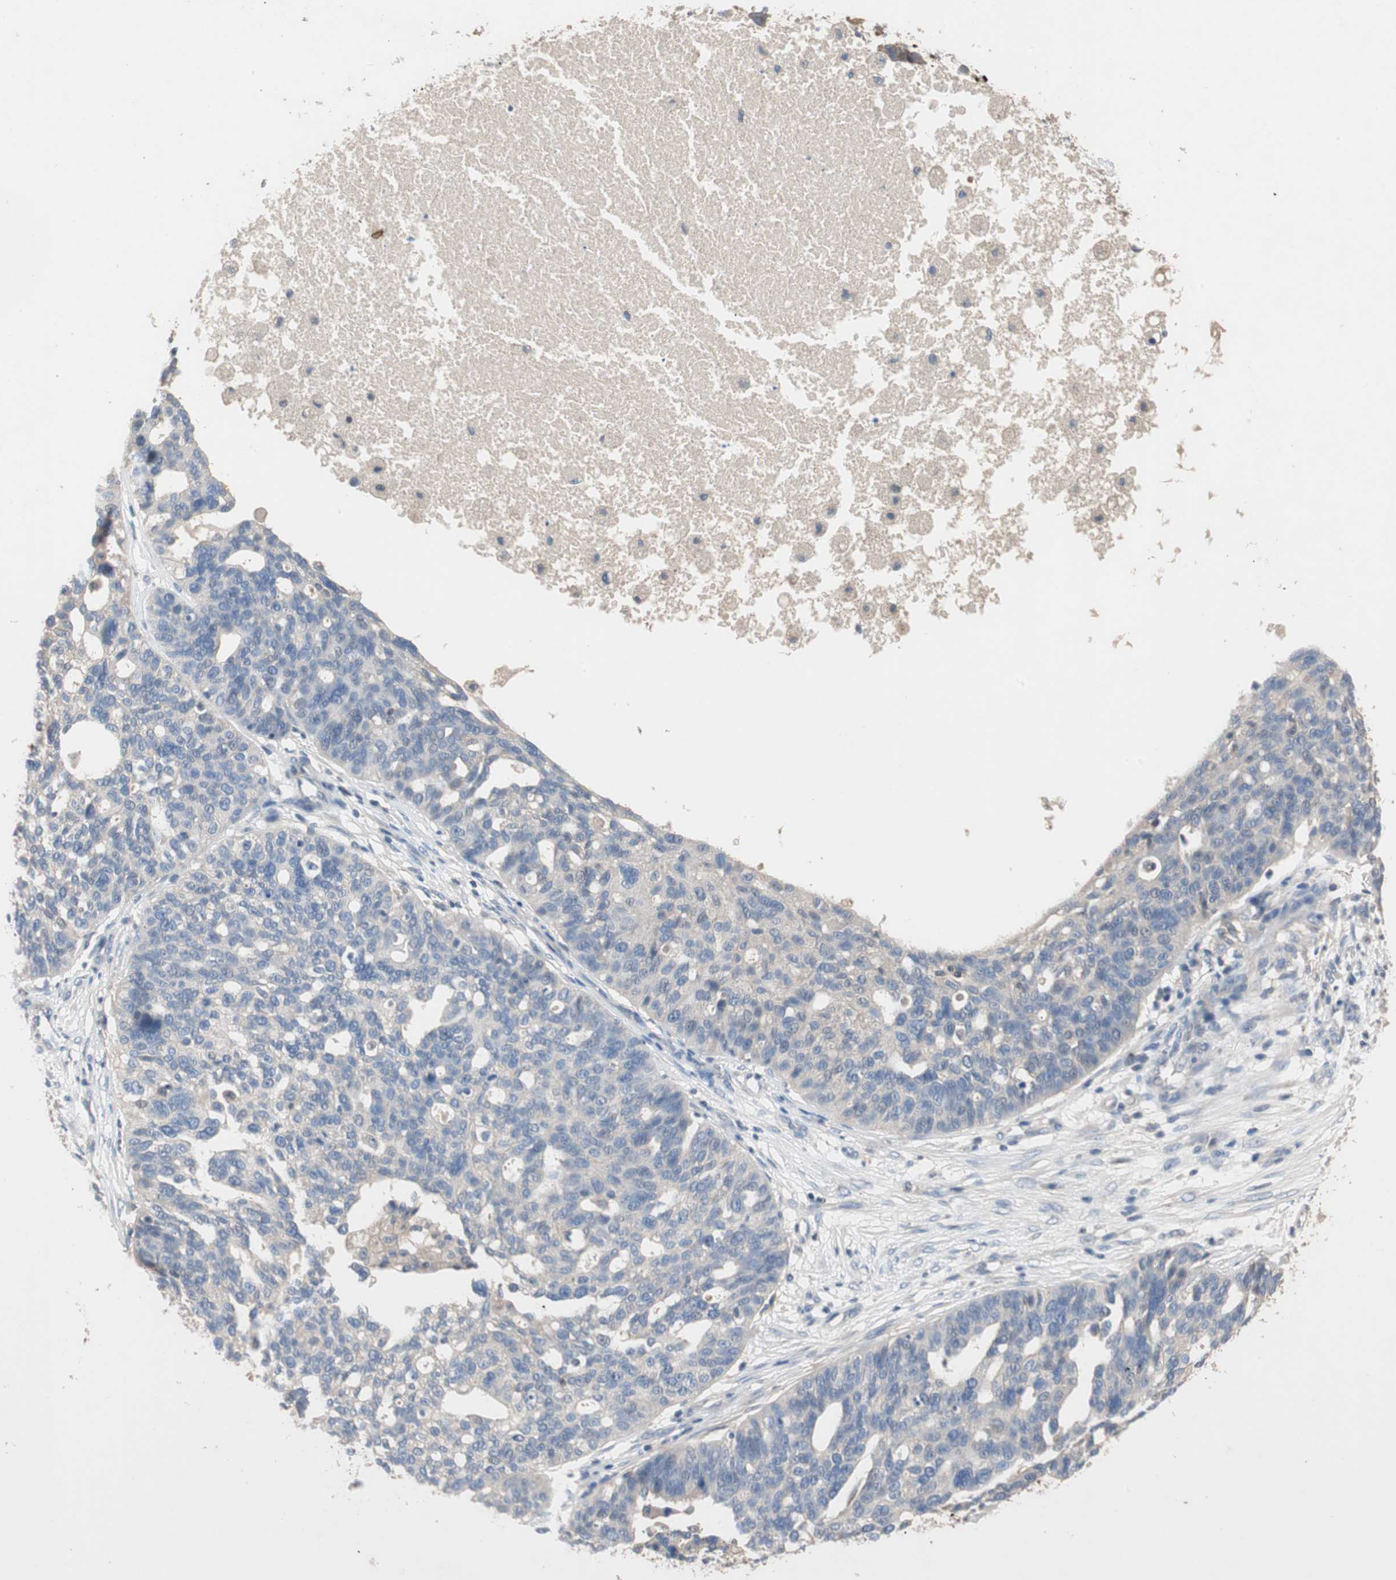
{"staining": {"intensity": "weak", "quantity": "<25%", "location": "cytoplasmic/membranous"}, "tissue": "ovarian cancer", "cell_type": "Tumor cells", "image_type": "cancer", "snomed": [{"axis": "morphology", "description": "Cystadenocarcinoma, serous, NOS"}, {"axis": "topography", "description": "Ovary"}], "caption": "Human ovarian cancer stained for a protein using immunohistochemistry (IHC) reveals no staining in tumor cells.", "gene": "ADAP1", "patient": {"sex": "female", "age": 59}}